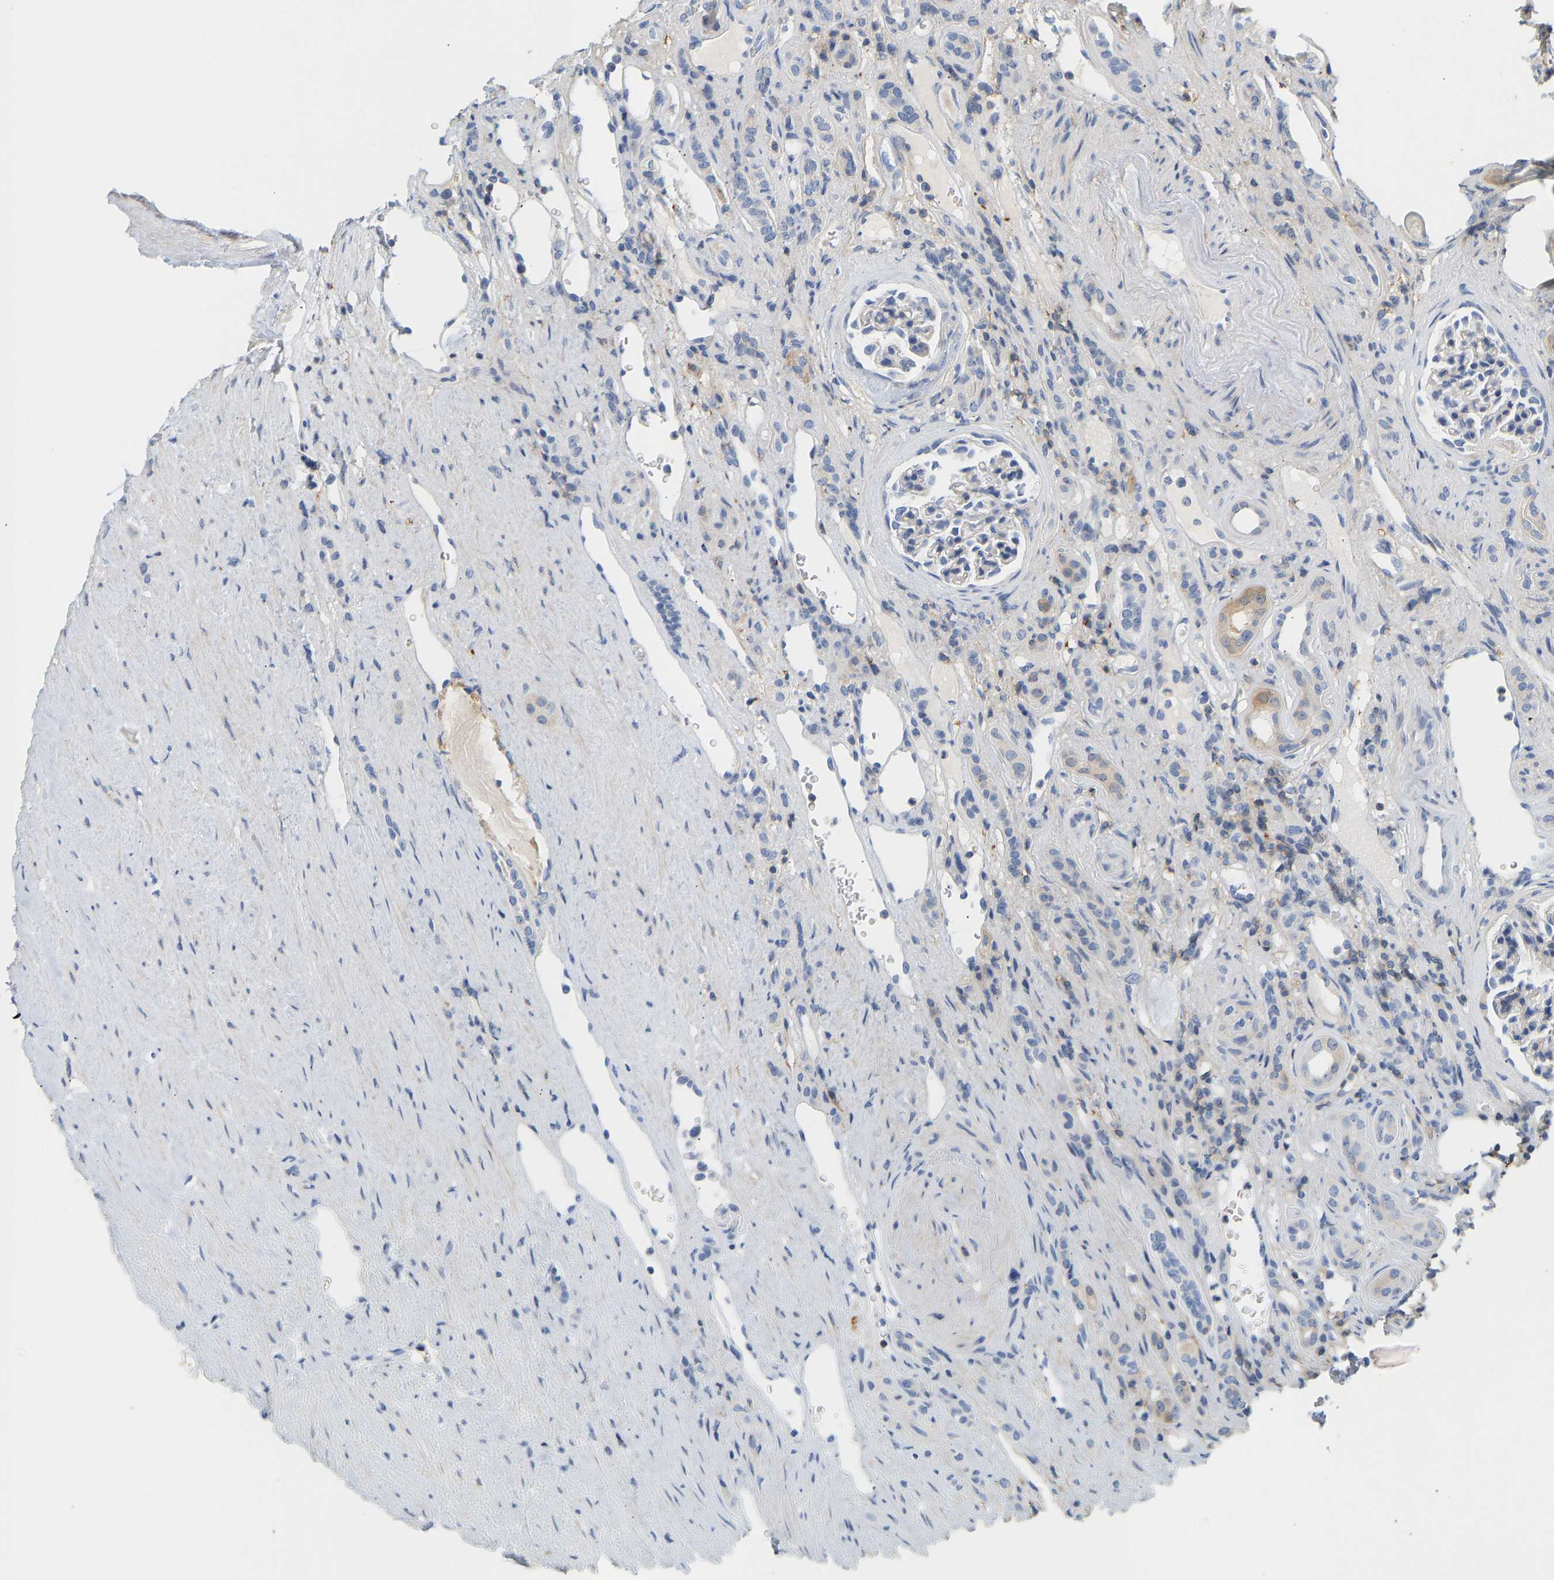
{"staining": {"intensity": "negative", "quantity": "none", "location": "none"}, "tissue": "renal cancer", "cell_type": "Tumor cells", "image_type": "cancer", "snomed": [{"axis": "morphology", "description": "Adenocarcinoma, NOS"}, {"axis": "topography", "description": "Kidney"}], "caption": "Tumor cells show no significant positivity in renal adenocarcinoma.", "gene": "BVES", "patient": {"sex": "female", "age": 69}}